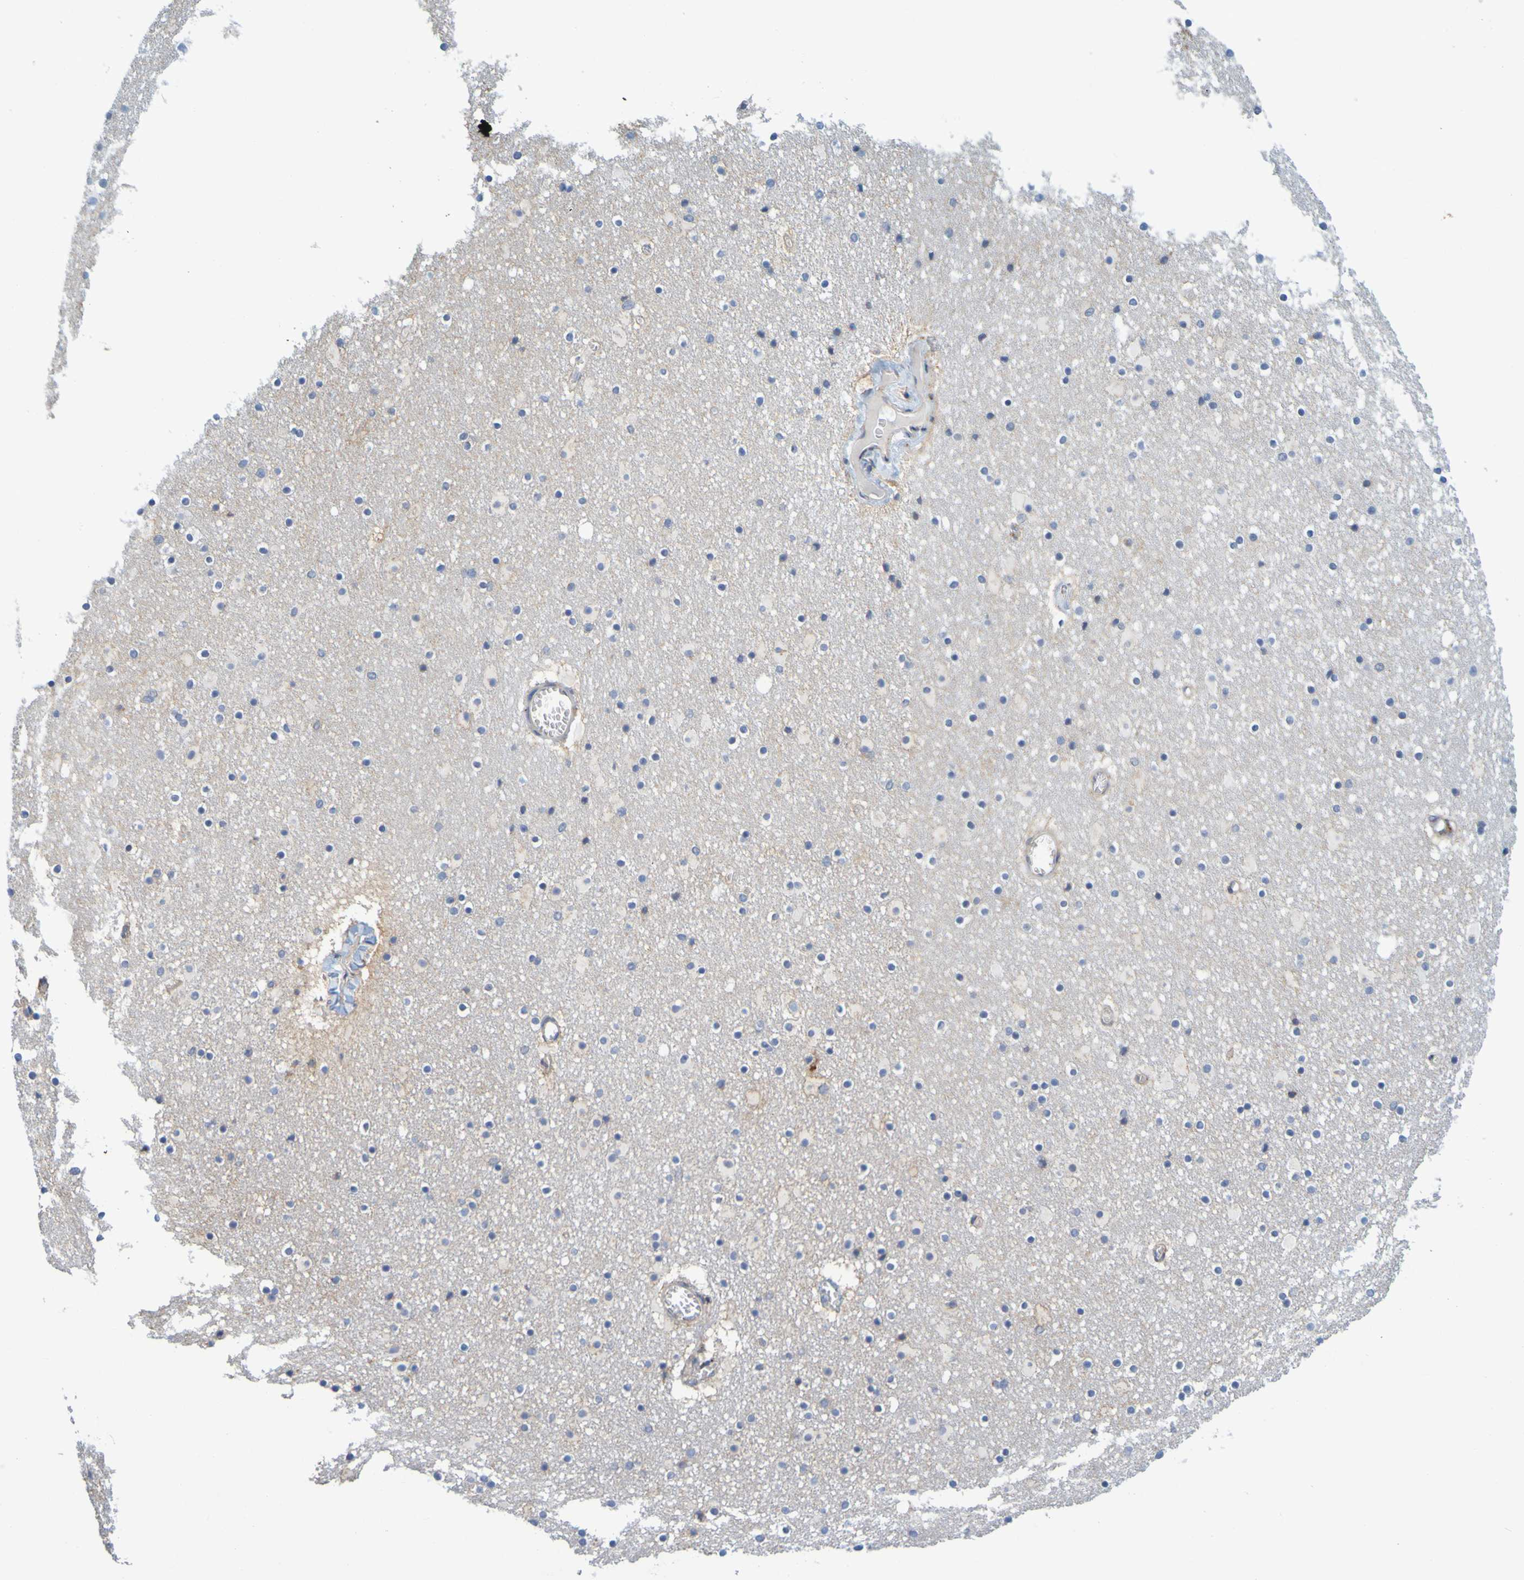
{"staining": {"intensity": "moderate", "quantity": "<25%", "location": "cytoplasmic/membranous"}, "tissue": "caudate", "cell_type": "Glial cells", "image_type": "normal", "snomed": [{"axis": "morphology", "description": "Normal tissue, NOS"}, {"axis": "topography", "description": "Lateral ventricle wall"}], "caption": "Caudate stained for a protein demonstrates moderate cytoplasmic/membranous positivity in glial cells. (DAB IHC with brightfield microscopy, high magnification).", "gene": "SIL1", "patient": {"sex": "male", "age": 45}}